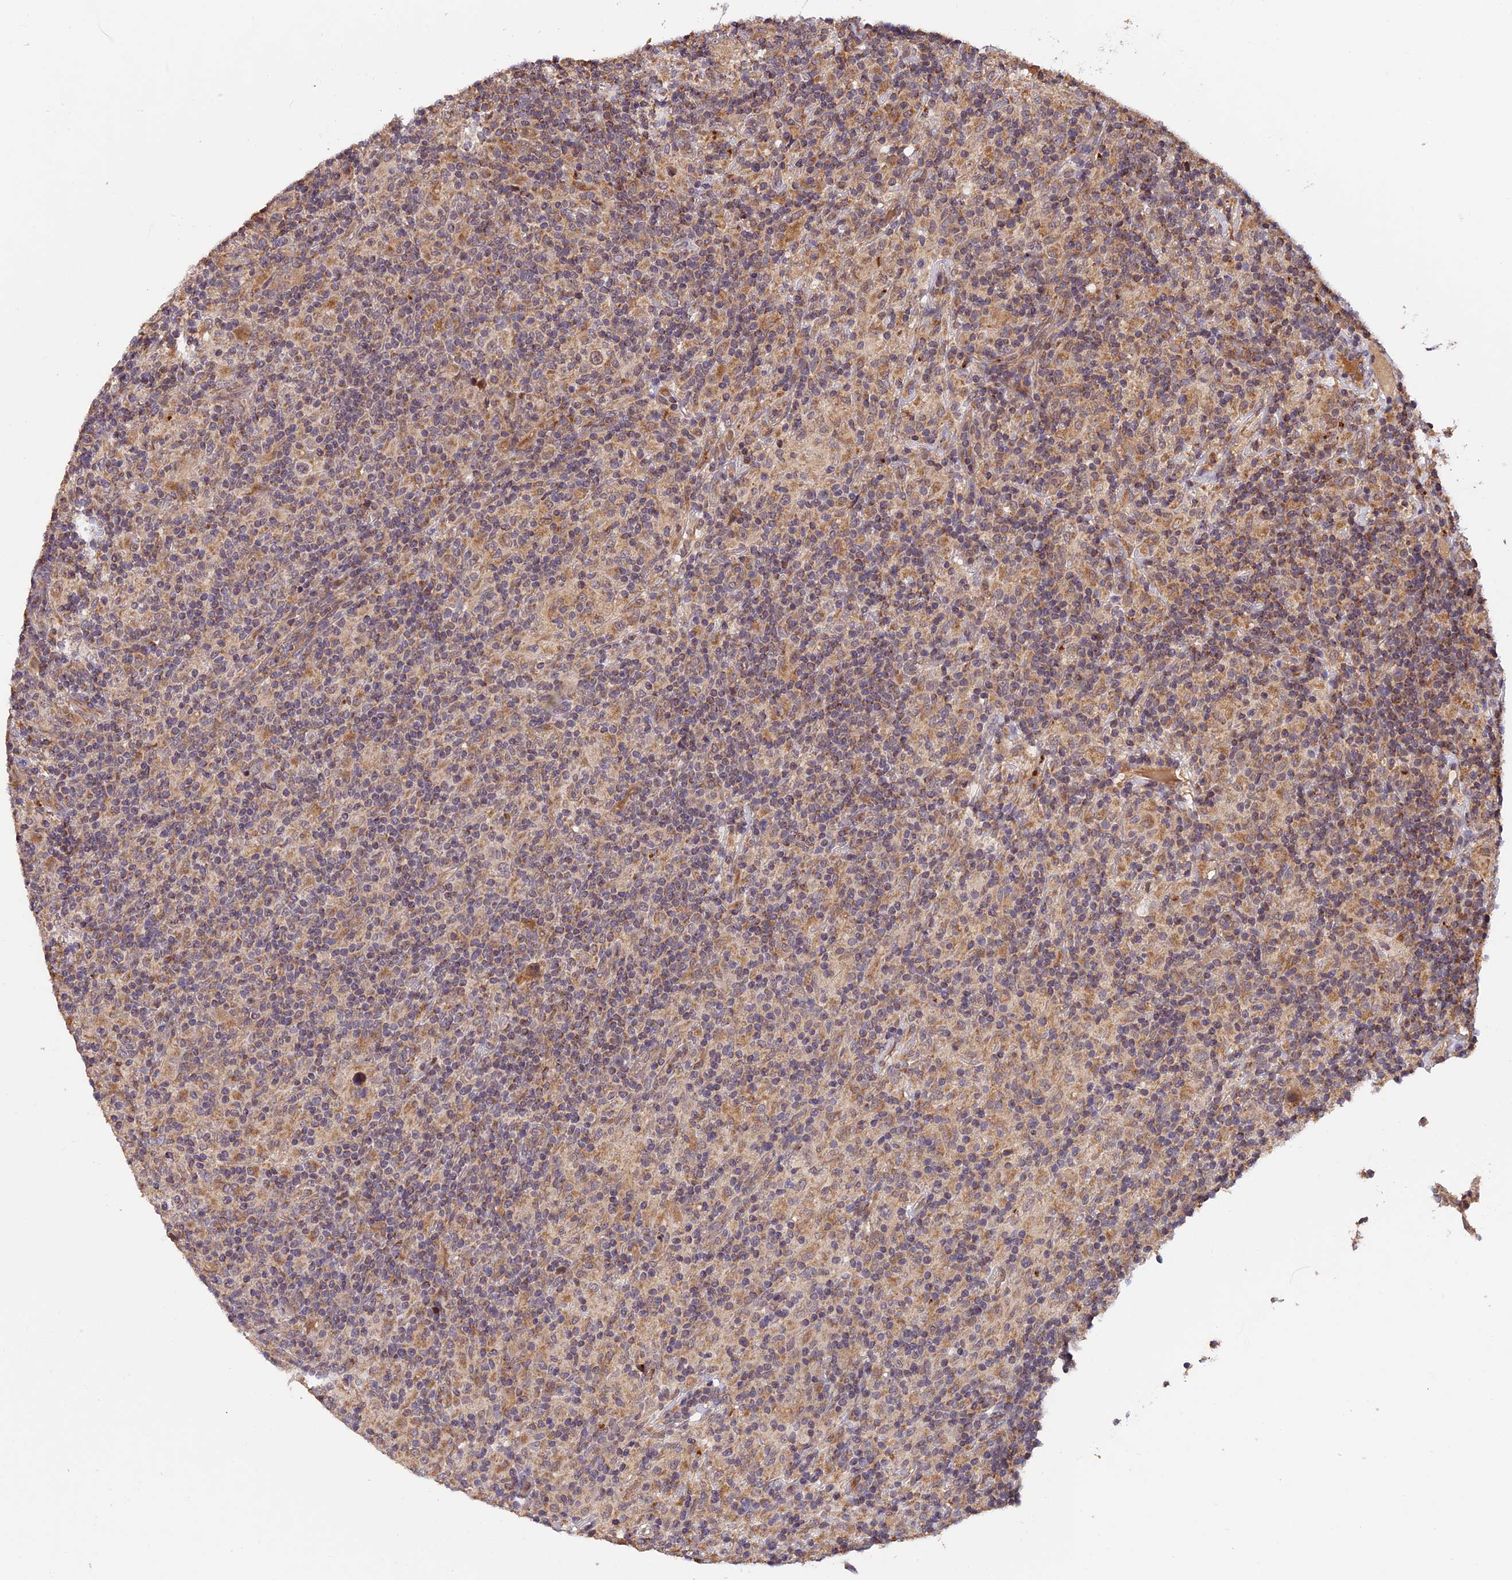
{"staining": {"intensity": "moderate", "quantity": "25%-75%", "location": "cytoplasmic/membranous"}, "tissue": "lymphoma", "cell_type": "Tumor cells", "image_type": "cancer", "snomed": [{"axis": "morphology", "description": "Hodgkin's disease, NOS"}, {"axis": "topography", "description": "Lymph node"}], "caption": "Immunohistochemistry histopathology image of neoplastic tissue: Hodgkin's disease stained using IHC shows medium levels of moderate protein expression localized specifically in the cytoplasmic/membranous of tumor cells, appearing as a cytoplasmic/membranous brown color.", "gene": "MNS1", "patient": {"sex": "male", "age": 70}}